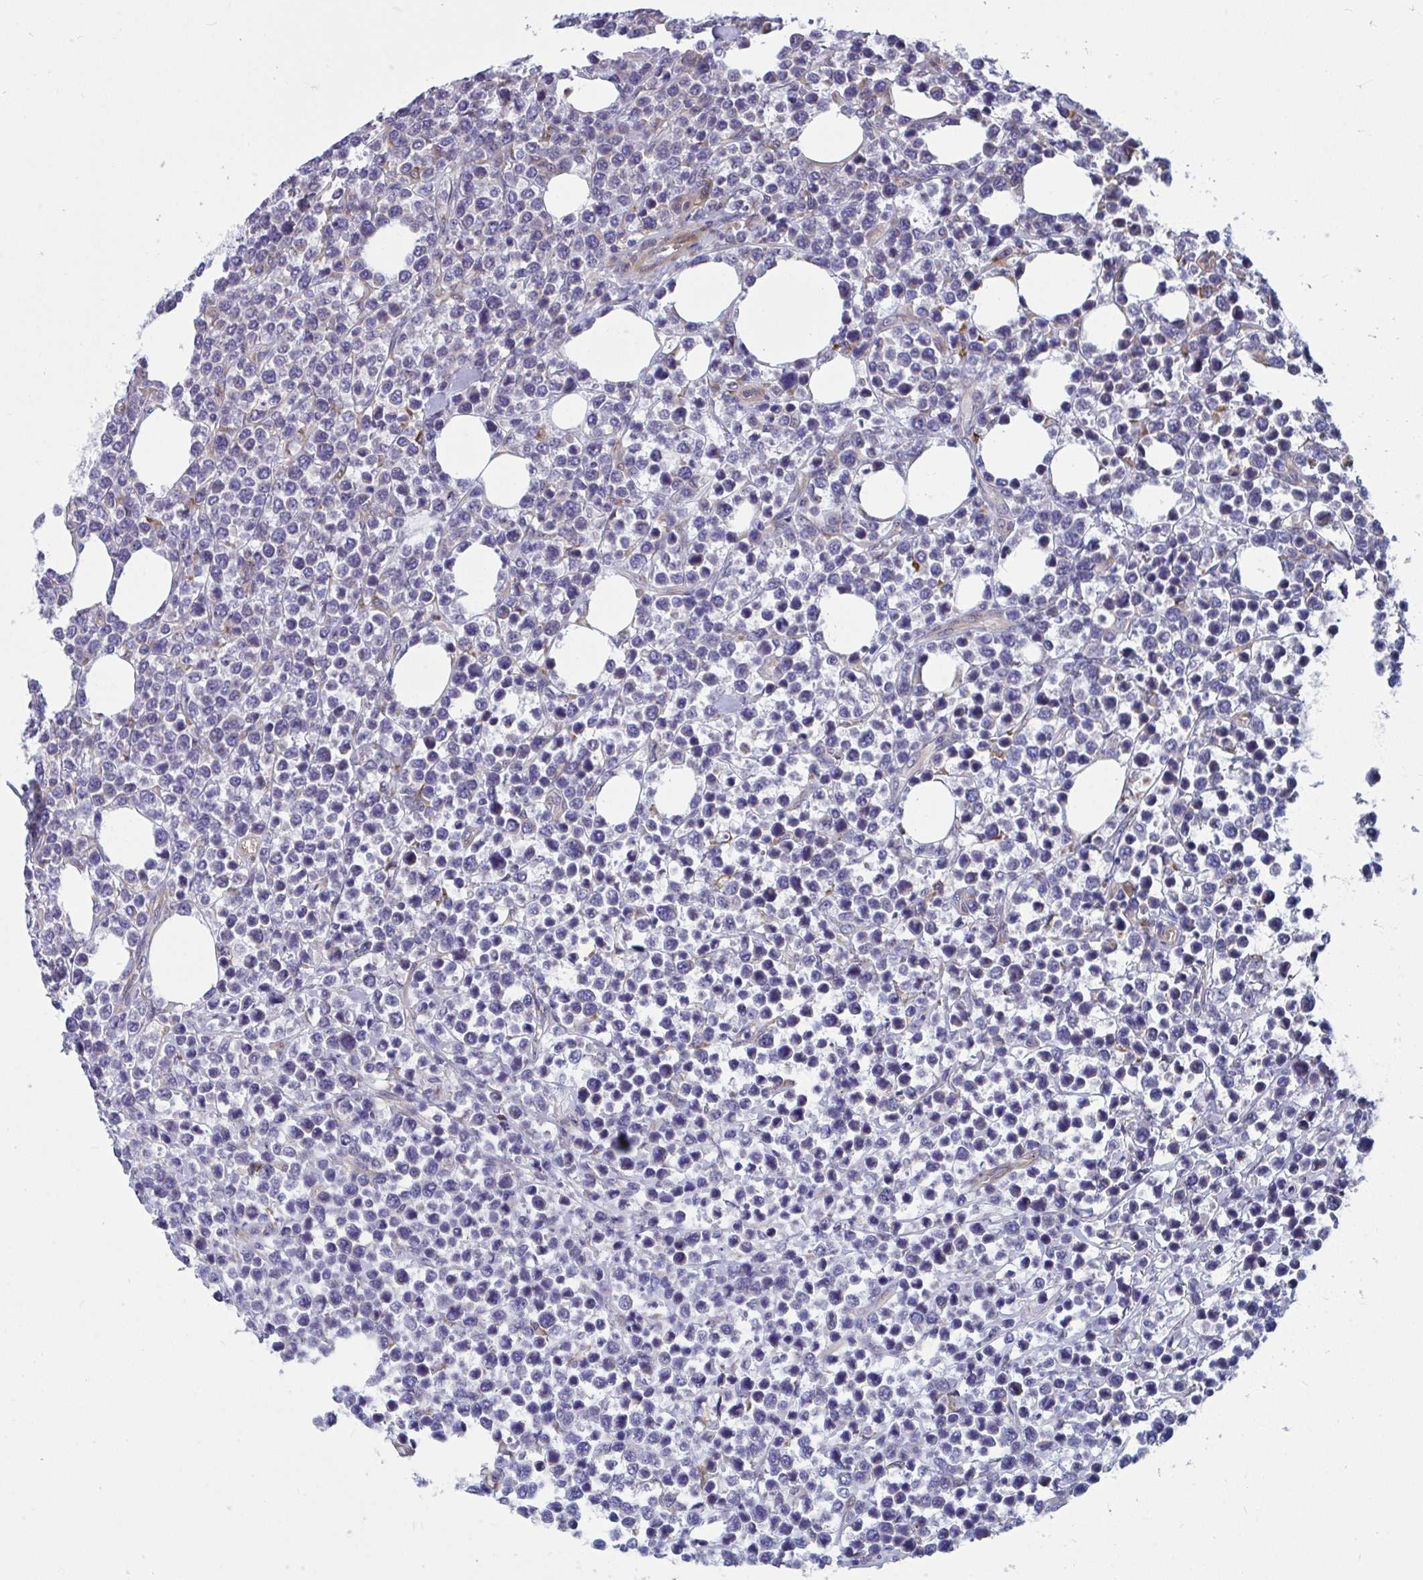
{"staining": {"intensity": "negative", "quantity": "none", "location": "none"}, "tissue": "lymphoma", "cell_type": "Tumor cells", "image_type": "cancer", "snomed": [{"axis": "morphology", "description": "Malignant lymphoma, non-Hodgkin's type, High grade"}, {"axis": "topography", "description": "Soft tissue"}], "caption": "A histopathology image of human lymphoma is negative for staining in tumor cells.", "gene": "WBP1", "patient": {"sex": "female", "age": 56}}